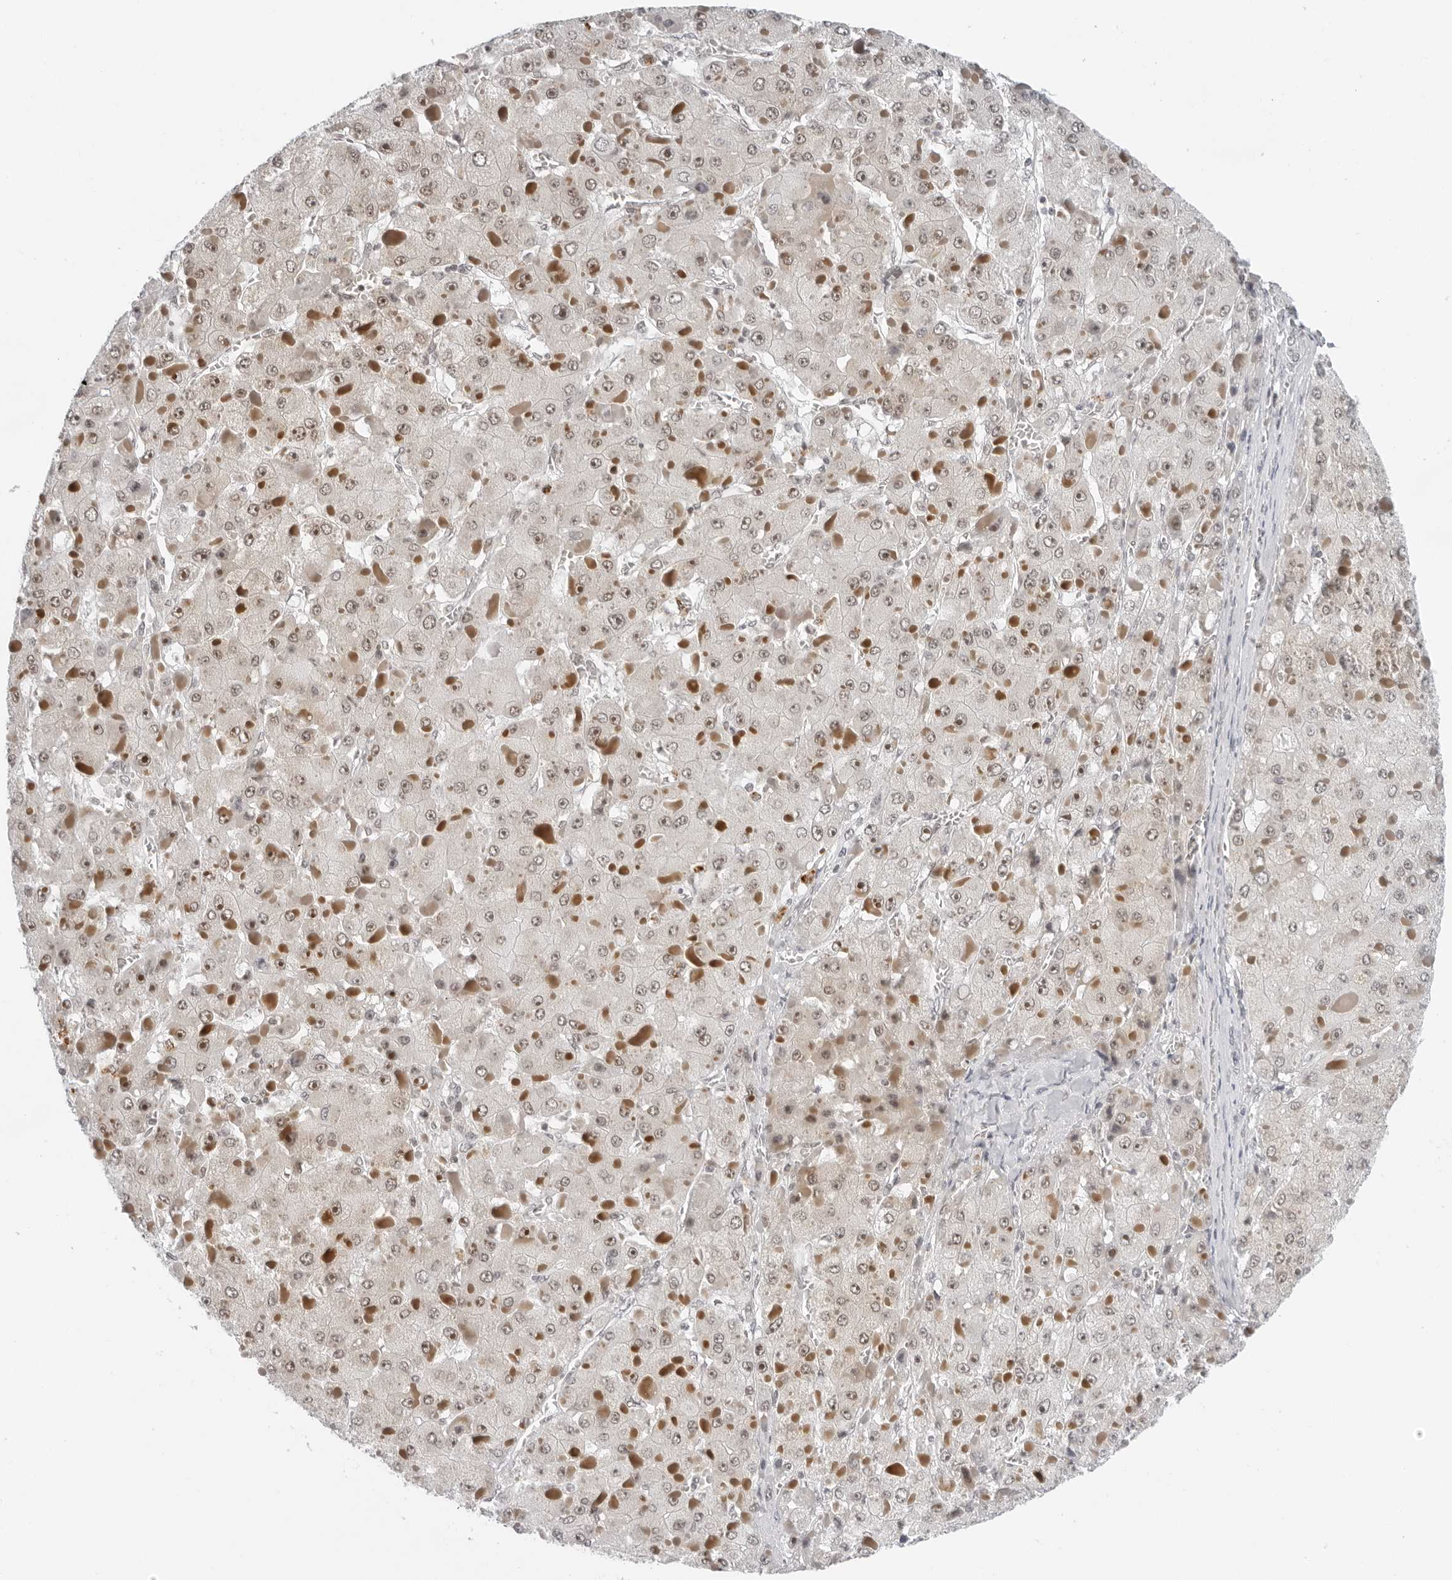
{"staining": {"intensity": "weak", "quantity": "25%-75%", "location": "nuclear"}, "tissue": "liver cancer", "cell_type": "Tumor cells", "image_type": "cancer", "snomed": [{"axis": "morphology", "description": "Carcinoma, Hepatocellular, NOS"}, {"axis": "topography", "description": "Liver"}], "caption": "Protein staining exhibits weak nuclear staining in about 25%-75% of tumor cells in liver cancer.", "gene": "TOX4", "patient": {"sex": "female", "age": 73}}